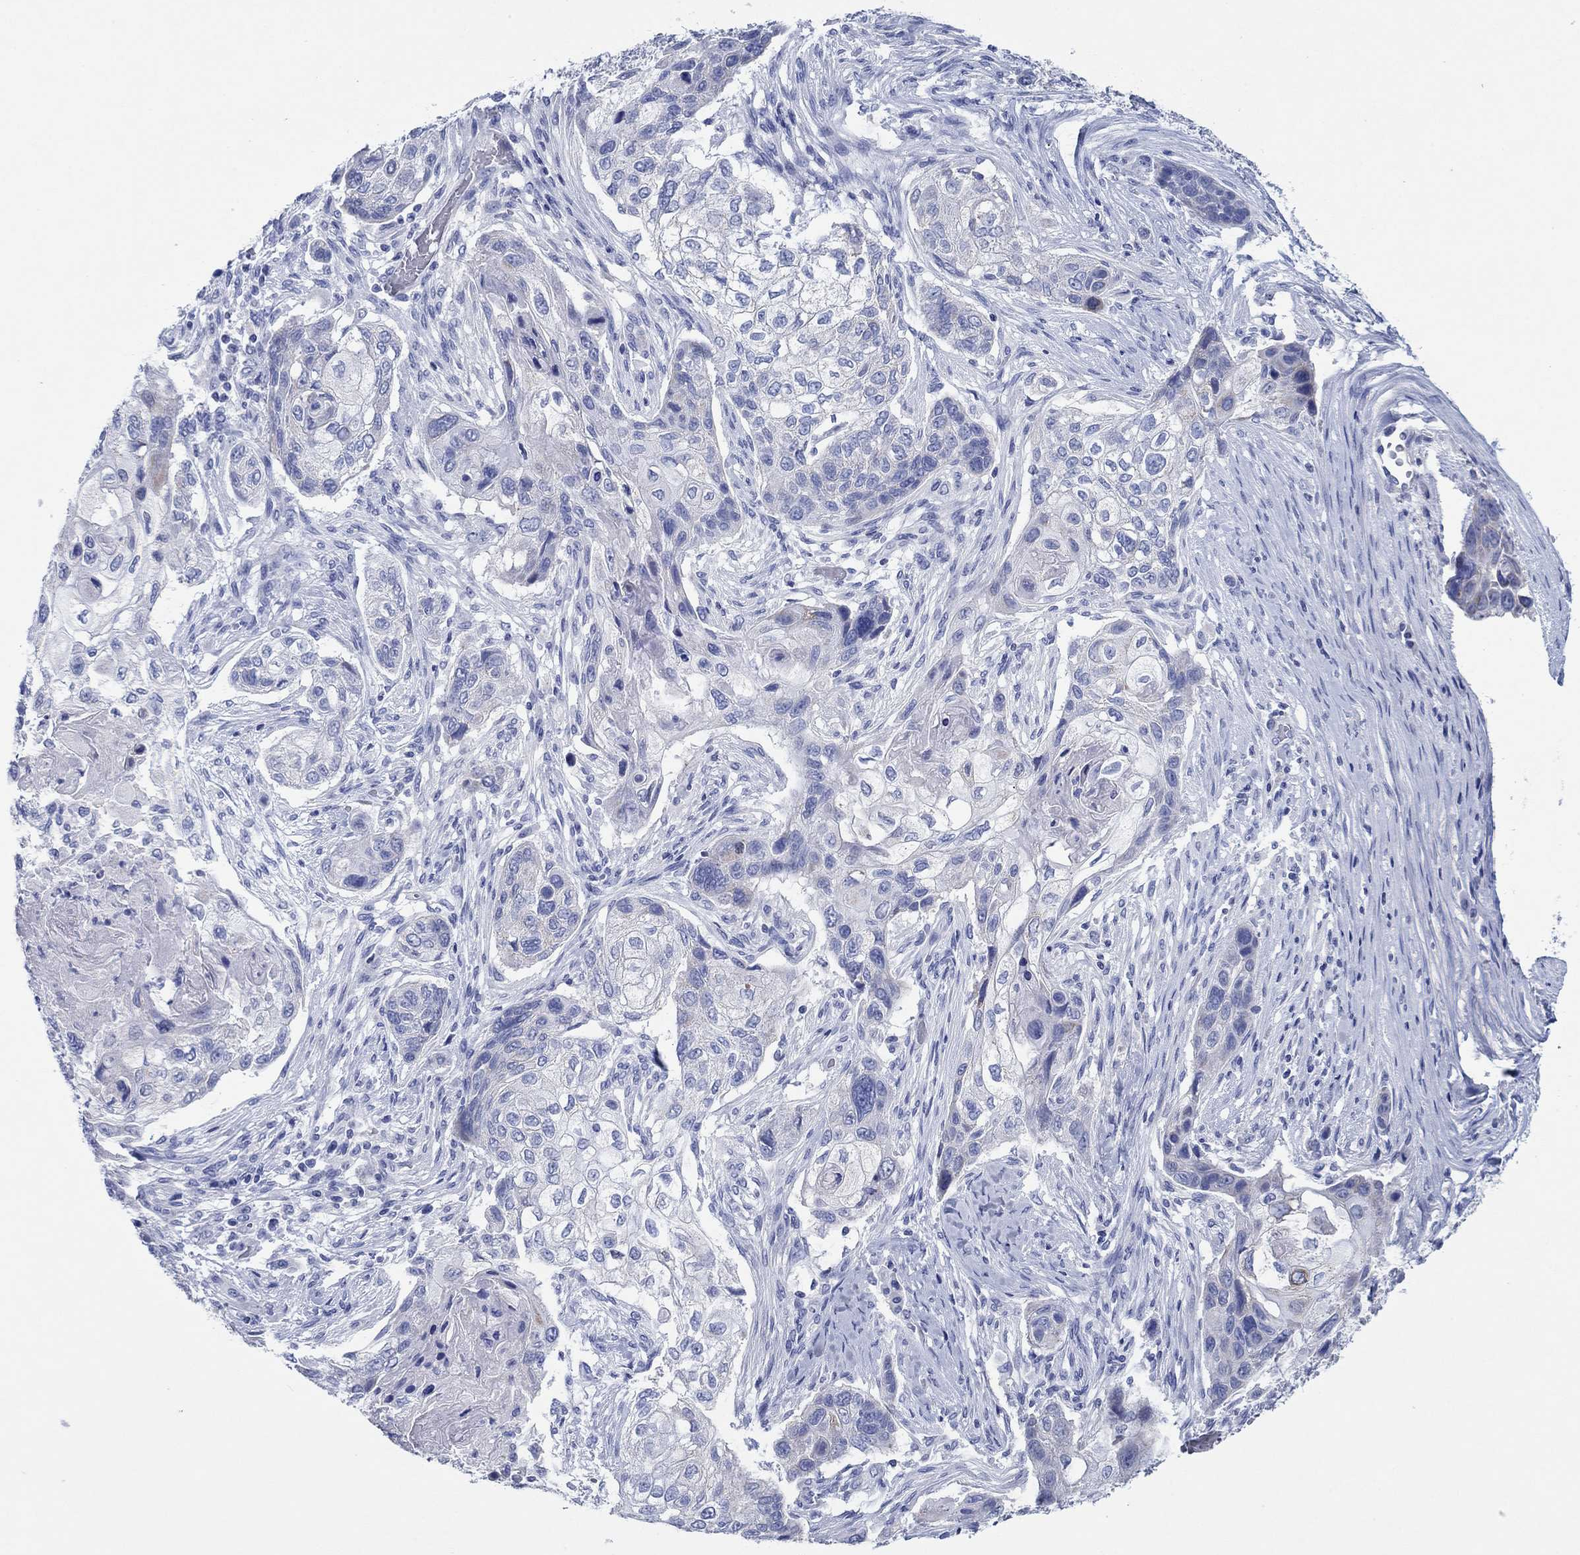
{"staining": {"intensity": "negative", "quantity": "none", "location": "none"}, "tissue": "lung cancer", "cell_type": "Tumor cells", "image_type": "cancer", "snomed": [{"axis": "morphology", "description": "Normal tissue, NOS"}, {"axis": "morphology", "description": "Squamous cell carcinoma, NOS"}, {"axis": "topography", "description": "Bronchus"}, {"axis": "topography", "description": "Lung"}], "caption": "This photomicrograph is of lung cancer stained with IHC to label a protein in brown with the nuclei are counter-stained blue. There is no staining in tumor cells. Nuclei are stained in blue.", "gene": "HCRT", "patient": {"sex": "male", "age": 69}}